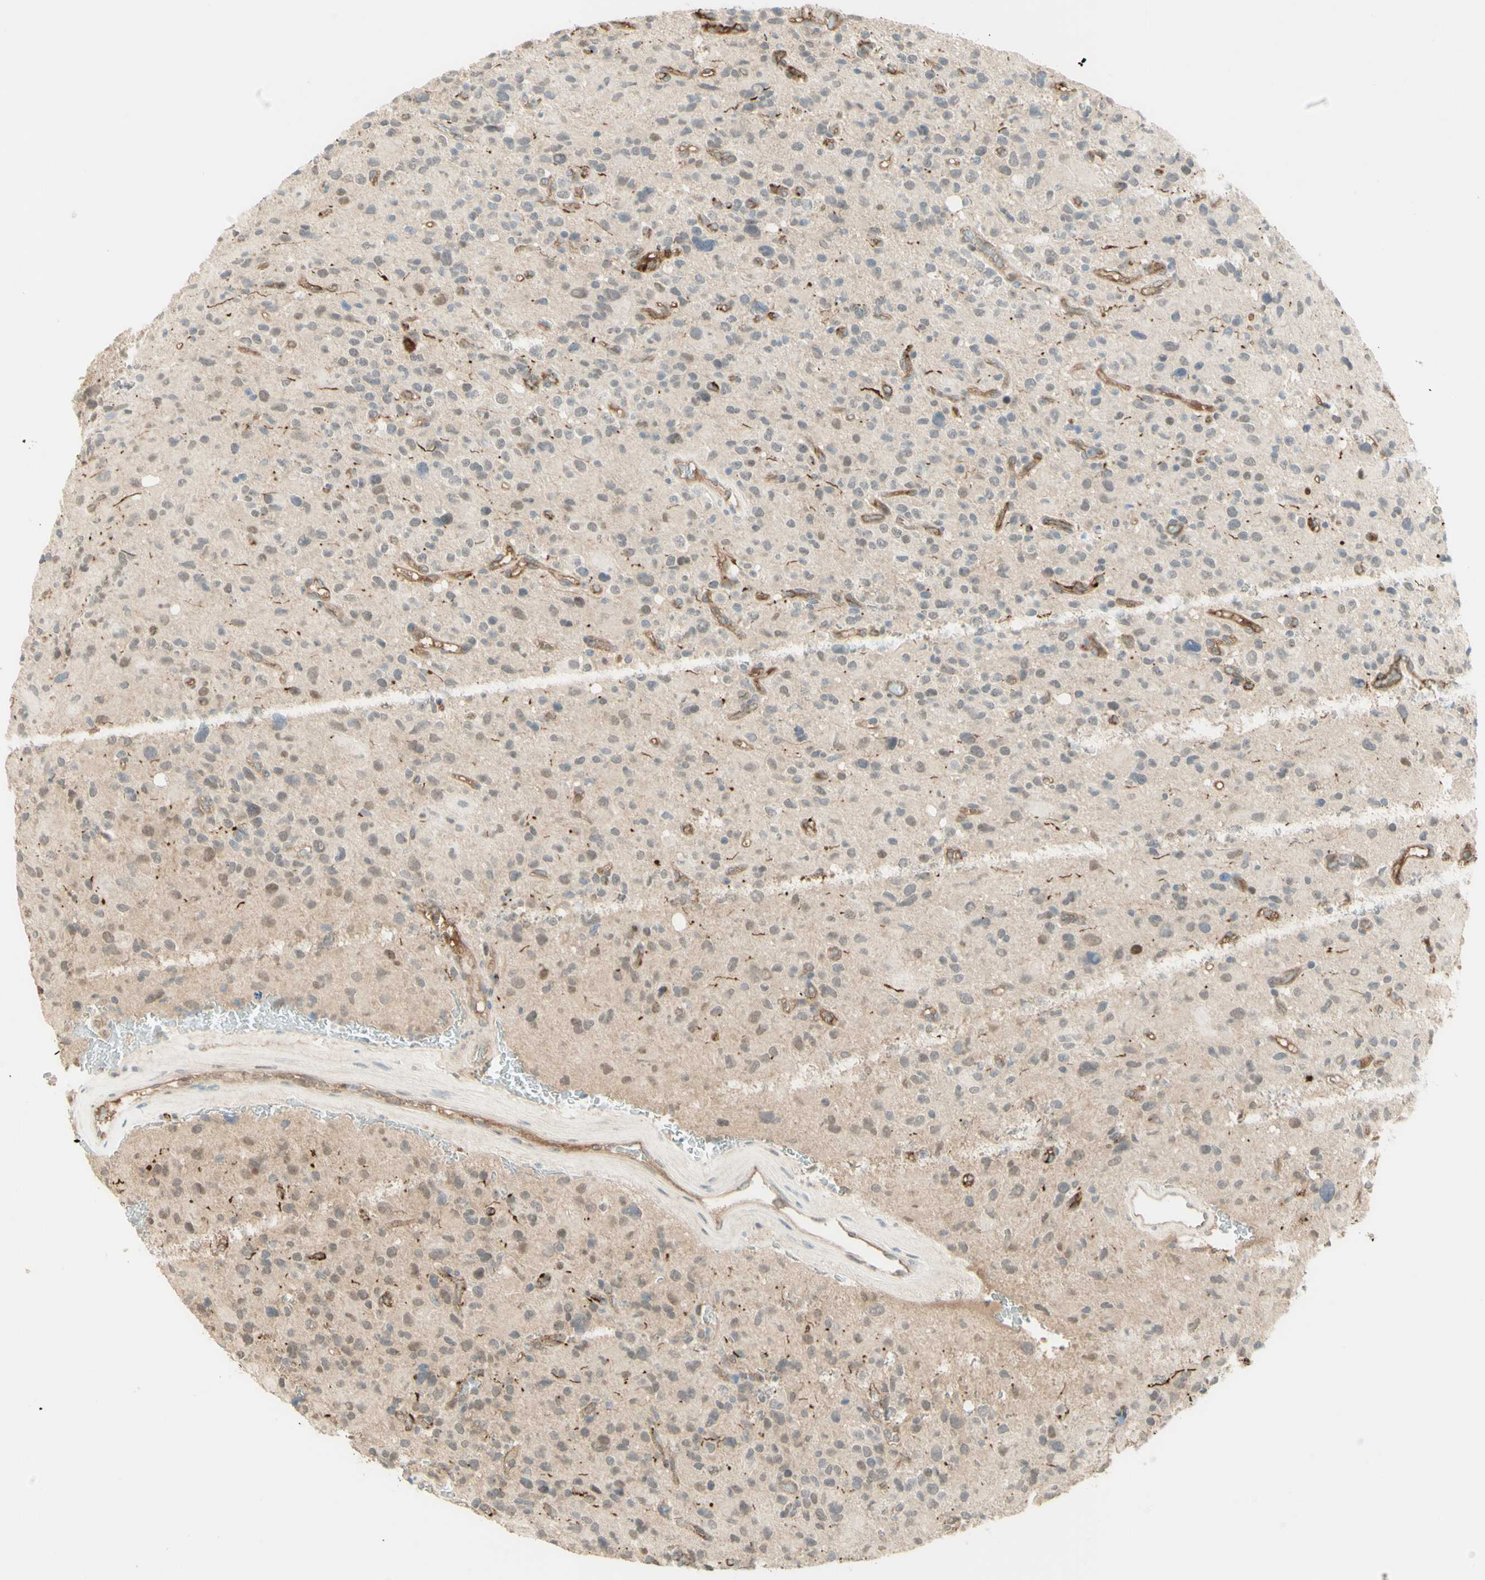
{"staining": {"intensity": "weak", "quantity": "25%-75%", "location": "nuclear"}, "tissue": "glioma", "cell_type": "Tumor cells", "image_type": "cancer", "snomed": [{"axis": "morphology", "description": "Glioma, malignant, High grade"}, {"axis": "topography", "description": "Brain"}], "caption": "An immunohistochemistry (IHC) histopathology image of tumor tissue is shown. Protein staining in brown labels weak nuclear positivity in malignant glioma (high-grade) within tumor cells.", "gene": "ANGPT2", "patient": {"sex": "male", "age": 48}}